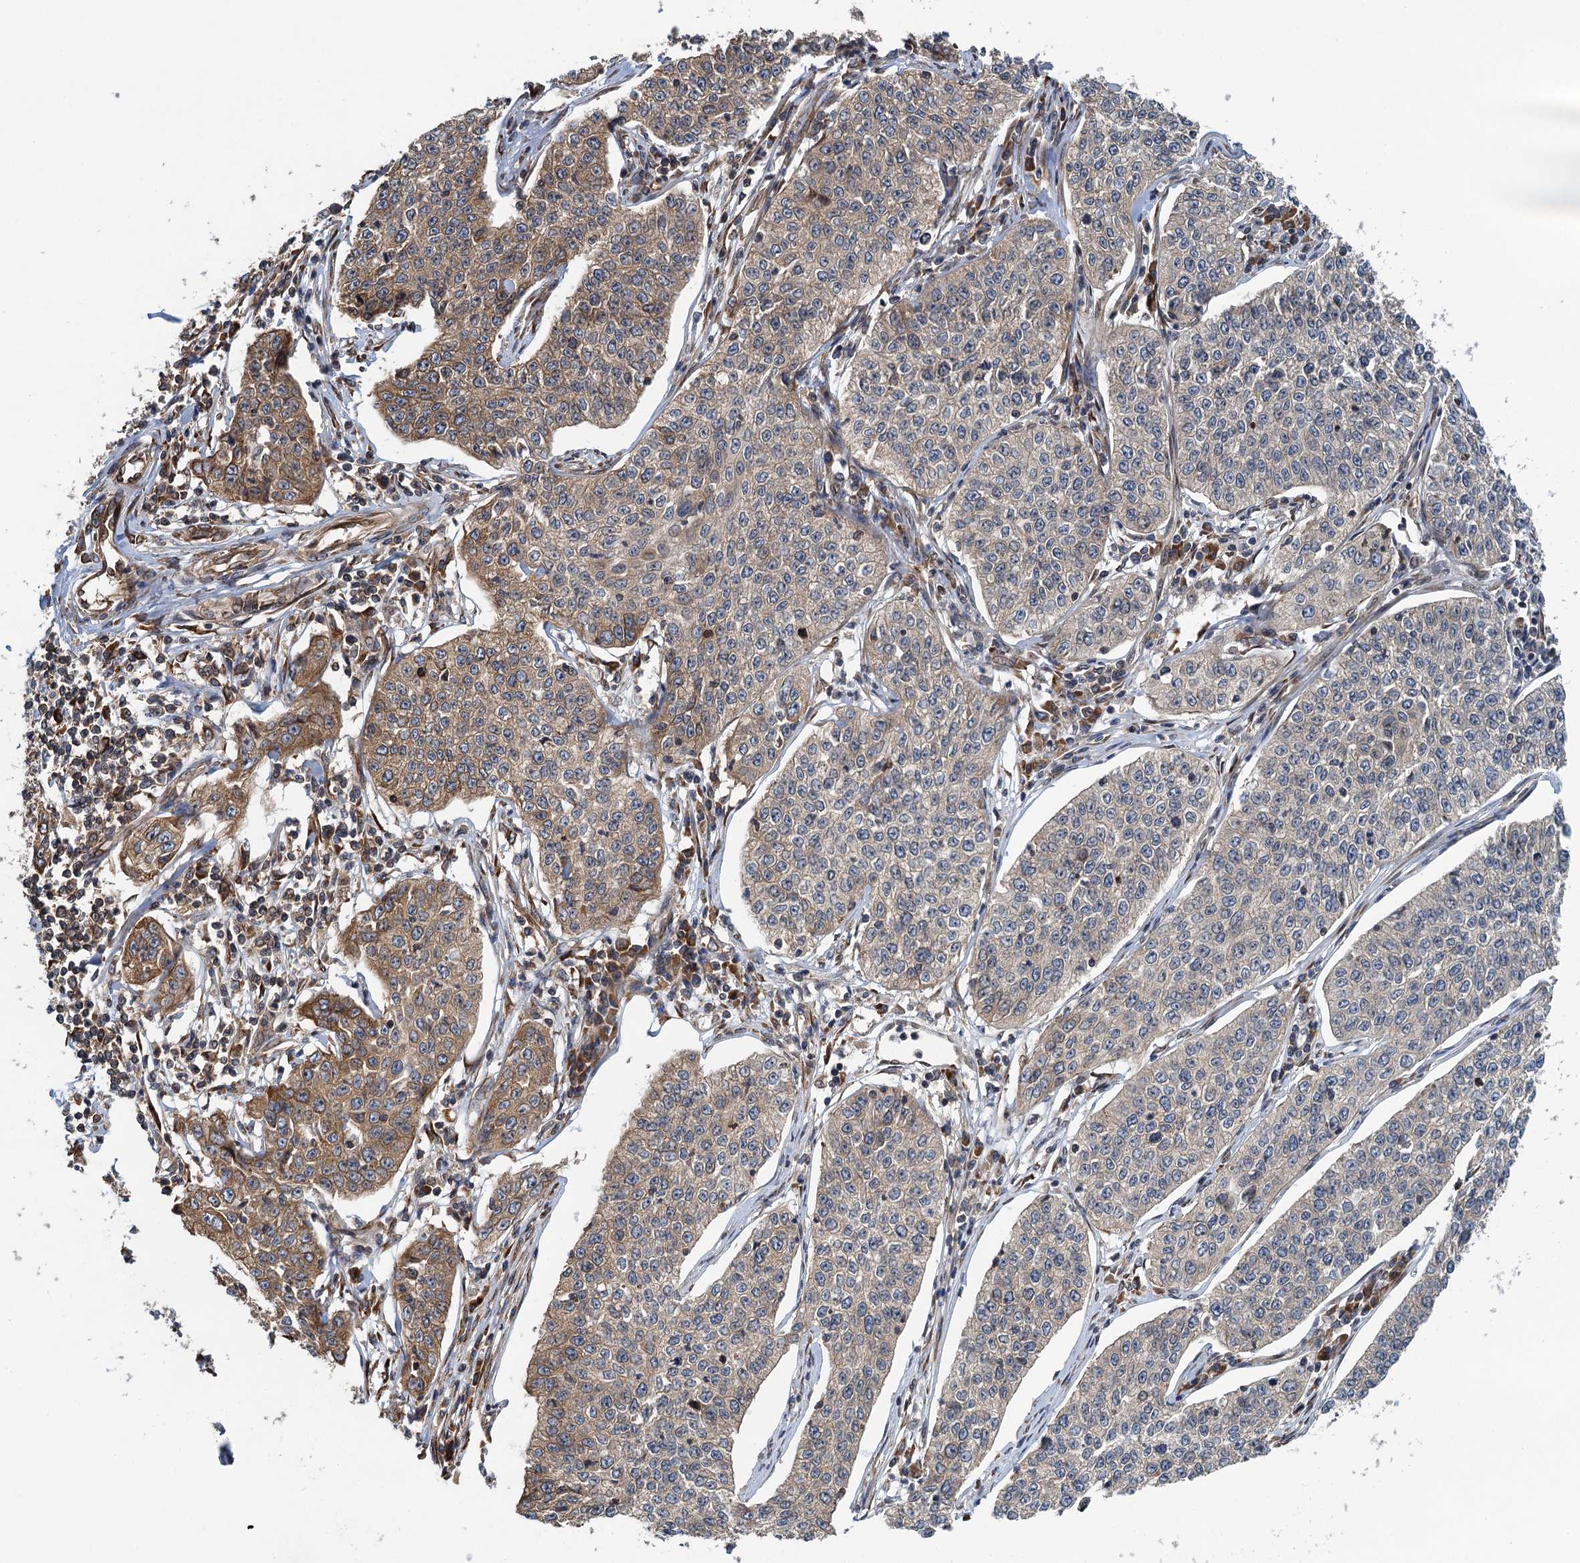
{"staining": {"intensity": "weak", "quantity": "25%-75%", "location": "cytoplasmic/membranous"}, "tissue": "cervical cancer", "cell_type": "Tumor cells", "image_type": "cancer", "snomed": [{"axis": "morphology", "description": "Squamous cell carcinoma, NOS"}, {"axis": "topography", "description": "Cervix"}], "caption": "Immunohistochemical staining of squamous cell carcinoma (cervical) displays low levels of weak cytoplasmic/membranous protein expression in about 25%-75% of tumor cells. Nuclei are stained in blue.", "gene": "MDM1", "patient": {"sex": "female", "age": 35}}